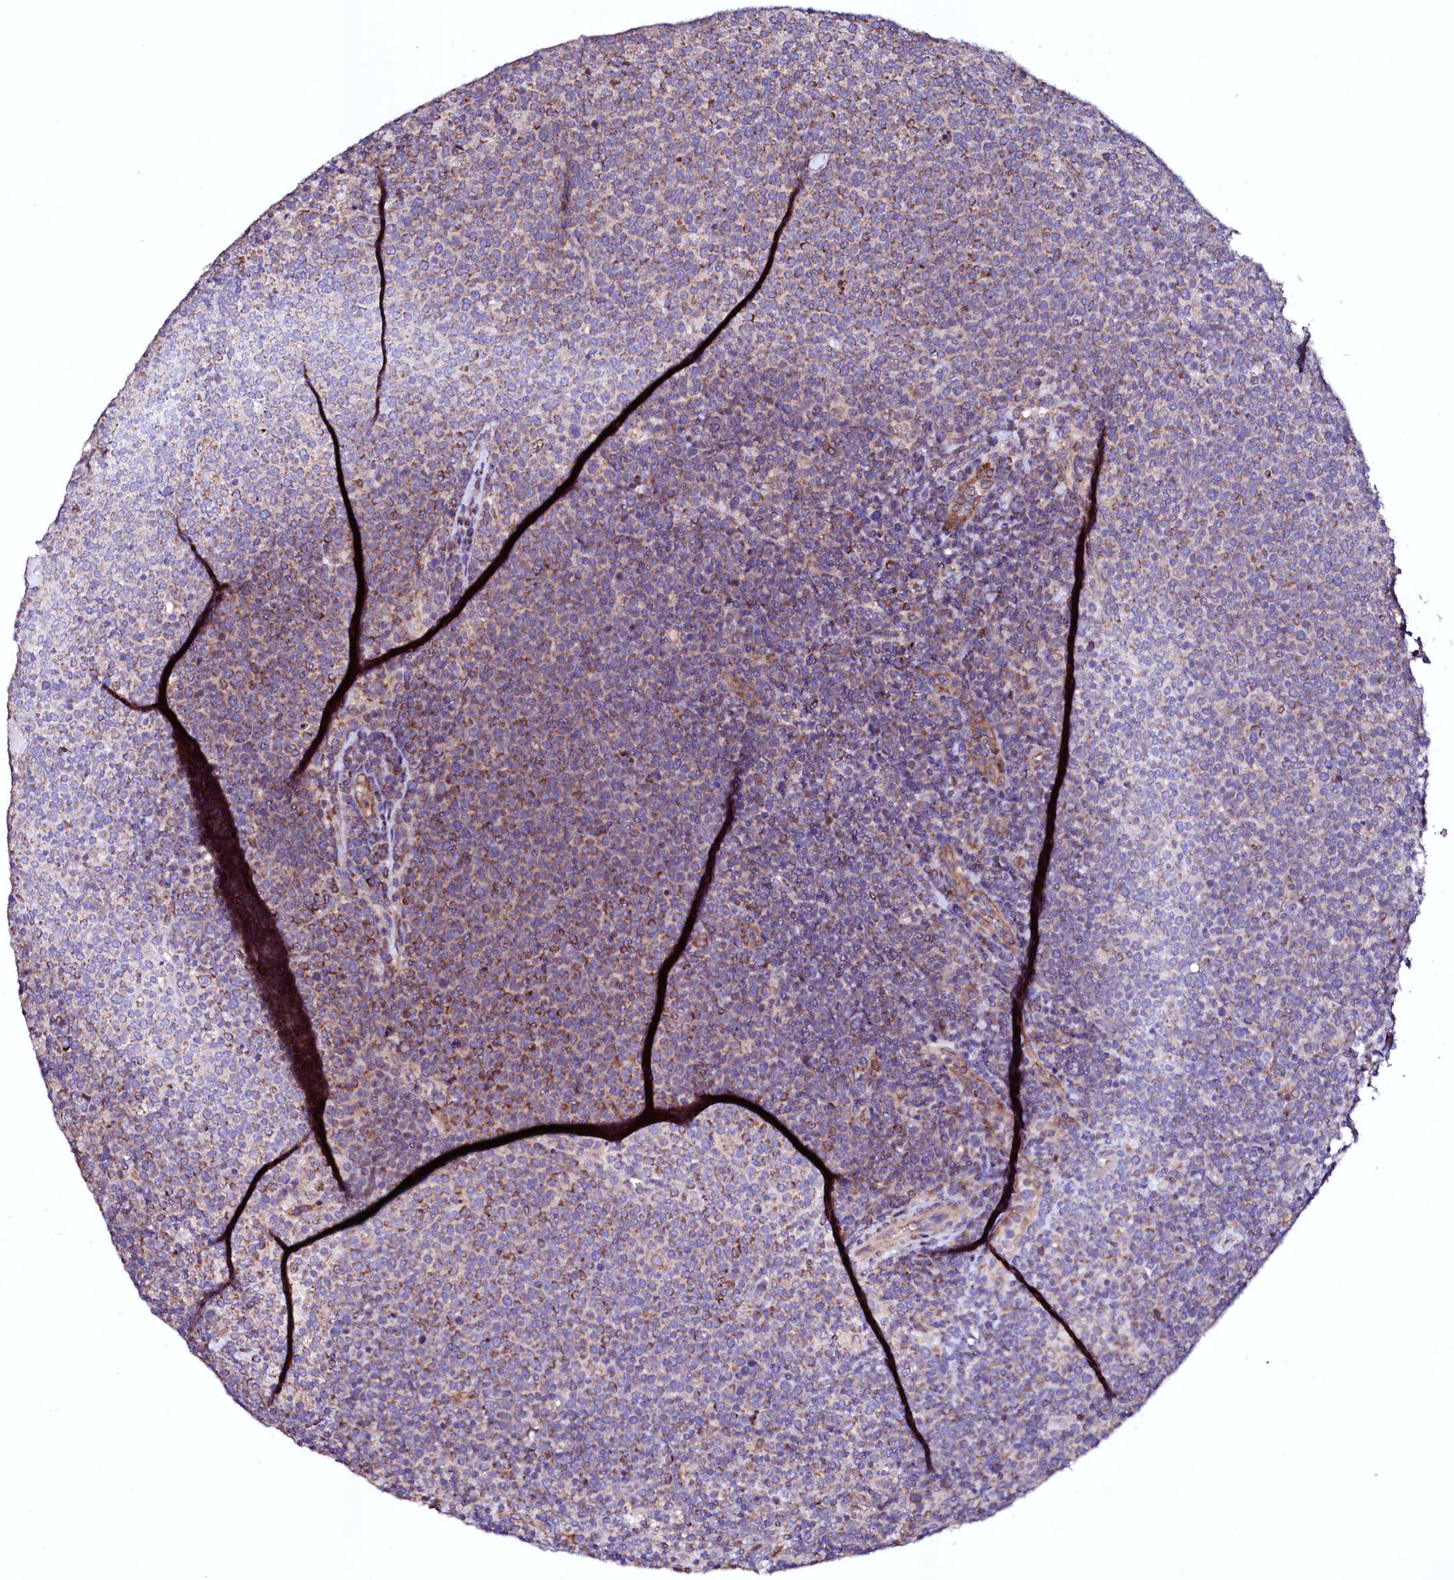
{"staining": {"intensity": "moderate", "quantity": "25%-75%", "location": "cytoplasmic/membranous"}, "tissue": "lymphoma", "cell_type": "Tumor cells", "image_type": "cancer", "snomed": [{"axis": "morphology", "description": "Malignant lymphoma, non-Hodgkin's type, High grade"}, {"axis": "topography", "description": "Lymph node"}], "caption": "Immunohistochemical staining of human lymphoma reveals medium levels of moderate cytoplasmic/membranous protein positivity in about 25%-75% of tumor cells.", "gene": "UBE3C", "patient": {"sex": "male", "age": 61}}